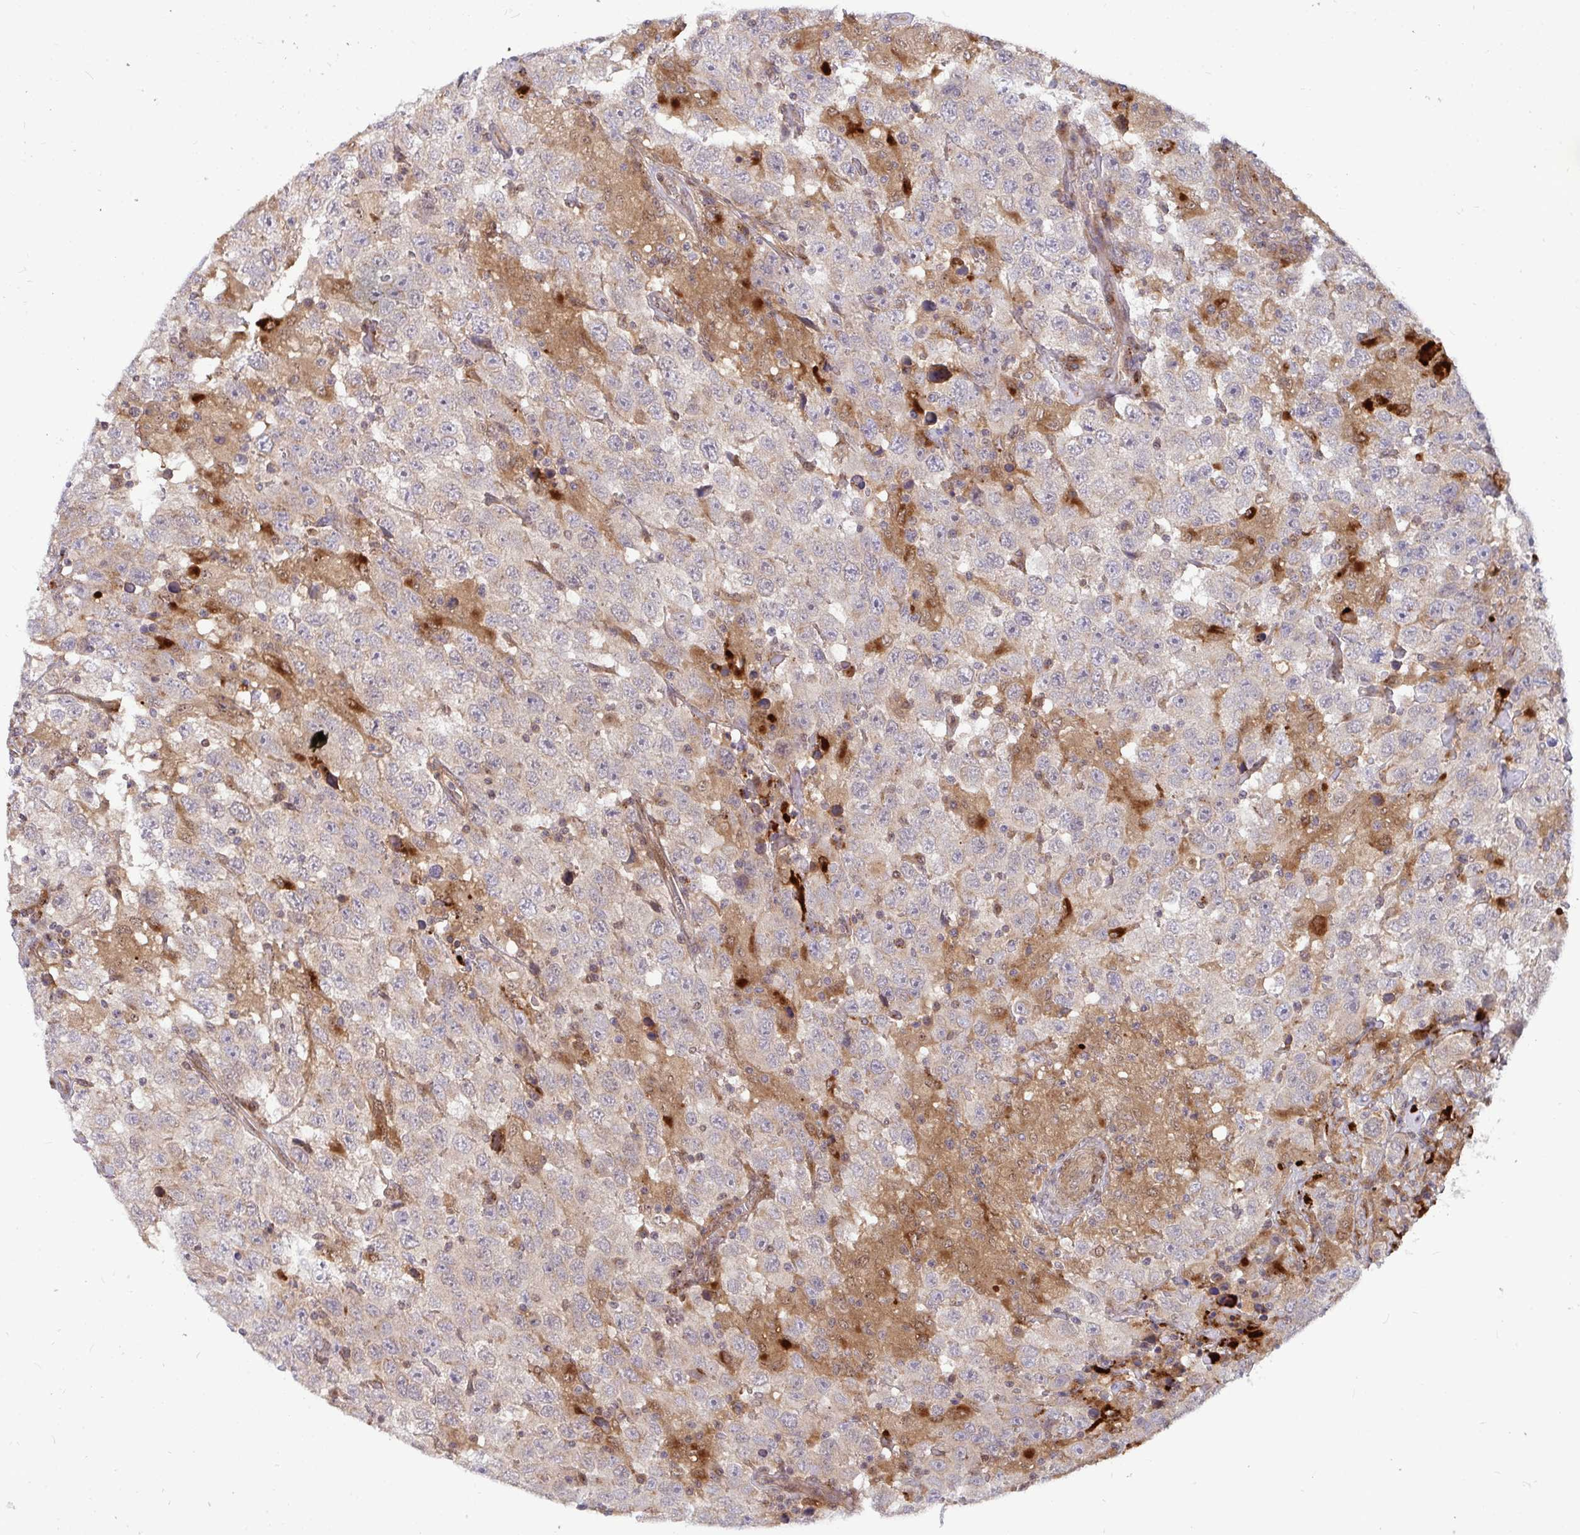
{"staining": {"intensity": "weak", "quantity": "<25%", "location": "cytoplasmic/membranous"}, "tissue": "testis cancer", "cell_type": "Tumor cells", "image_type": "cancer", "snomed": [{"axis": "morphology", "description": "Seminoma, NOS"}, {"axis": "topography", "description": "Testis"}], "caption": "High power microscopy image of an immunohistochemistry (IHC) micrograph of seminoma (testis), revealing no significant expression in tumor cells. (Stains: DAB (3,3'-diaminobenzidine) IHC with hematoxylin counter stain, Microscopy: brightfield microscopy at high magnification).", "gene": "TRIM44", "patient": {"sex": "male", "age": 41}}